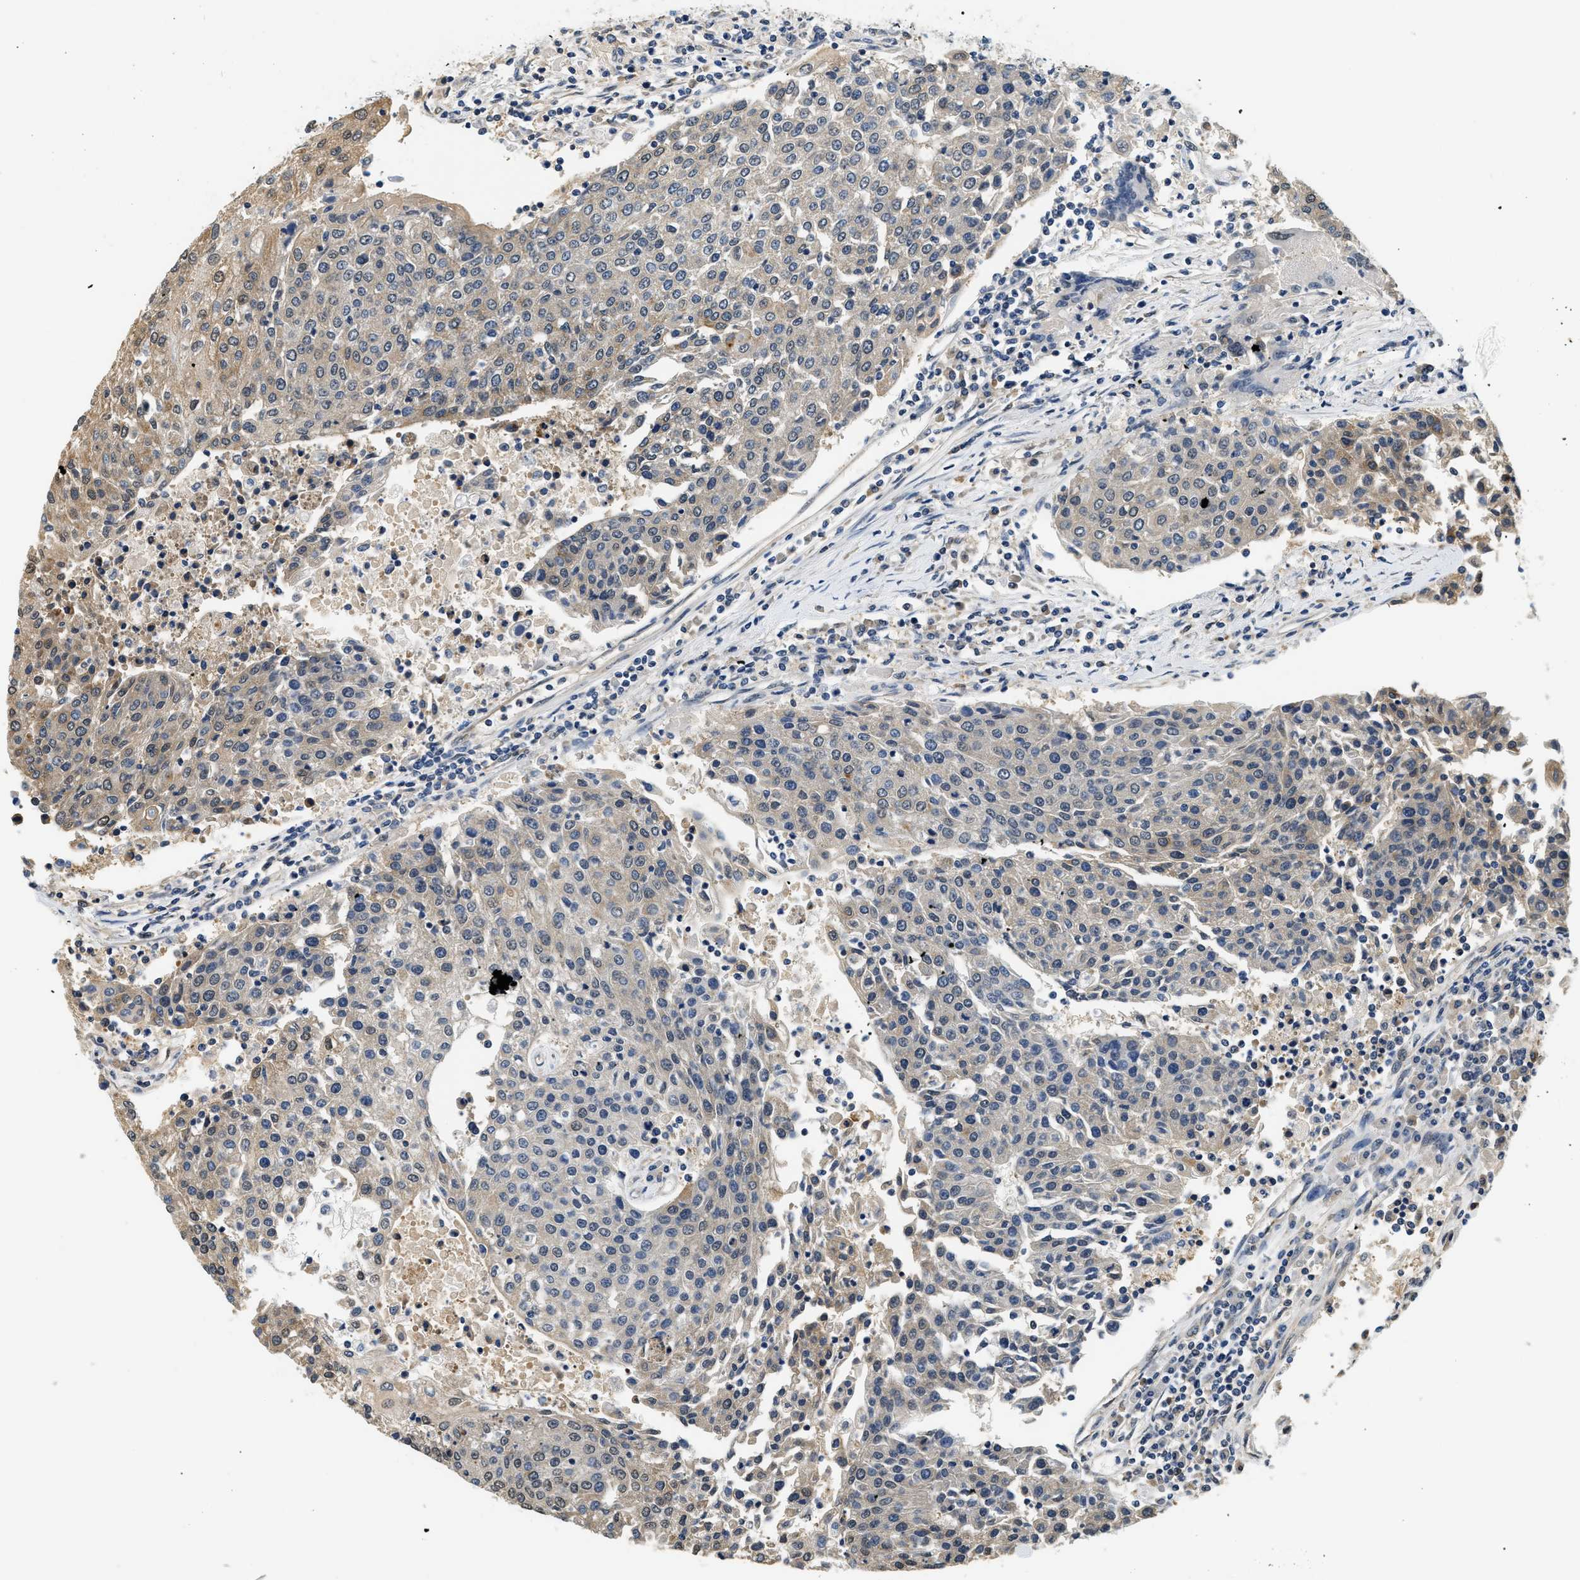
{"staining": {"intensity": "moderate", "quantity": "<25%", "location": "cytoplasmic/membranous"}, "tissue": "urothelial cancer", "cell_type": "Tumor cells", "image_type": "cancer", "snomed": [{"axis": "morphology", "description": "Urothelial carcinoma, High grade"}, {"axis": "topography", "description": "Urinary bladder"}], "caption": "The immunohistochemical stain labels moderate cytoplasmic/membranous positivity in tumor cells of urothelial carcinoma (high-grade) tissue. (DAB IHC with brightfield microscopy, high magnification).", "gene": "BCL7C", "patient": {"sex": "female", "age": 85}}